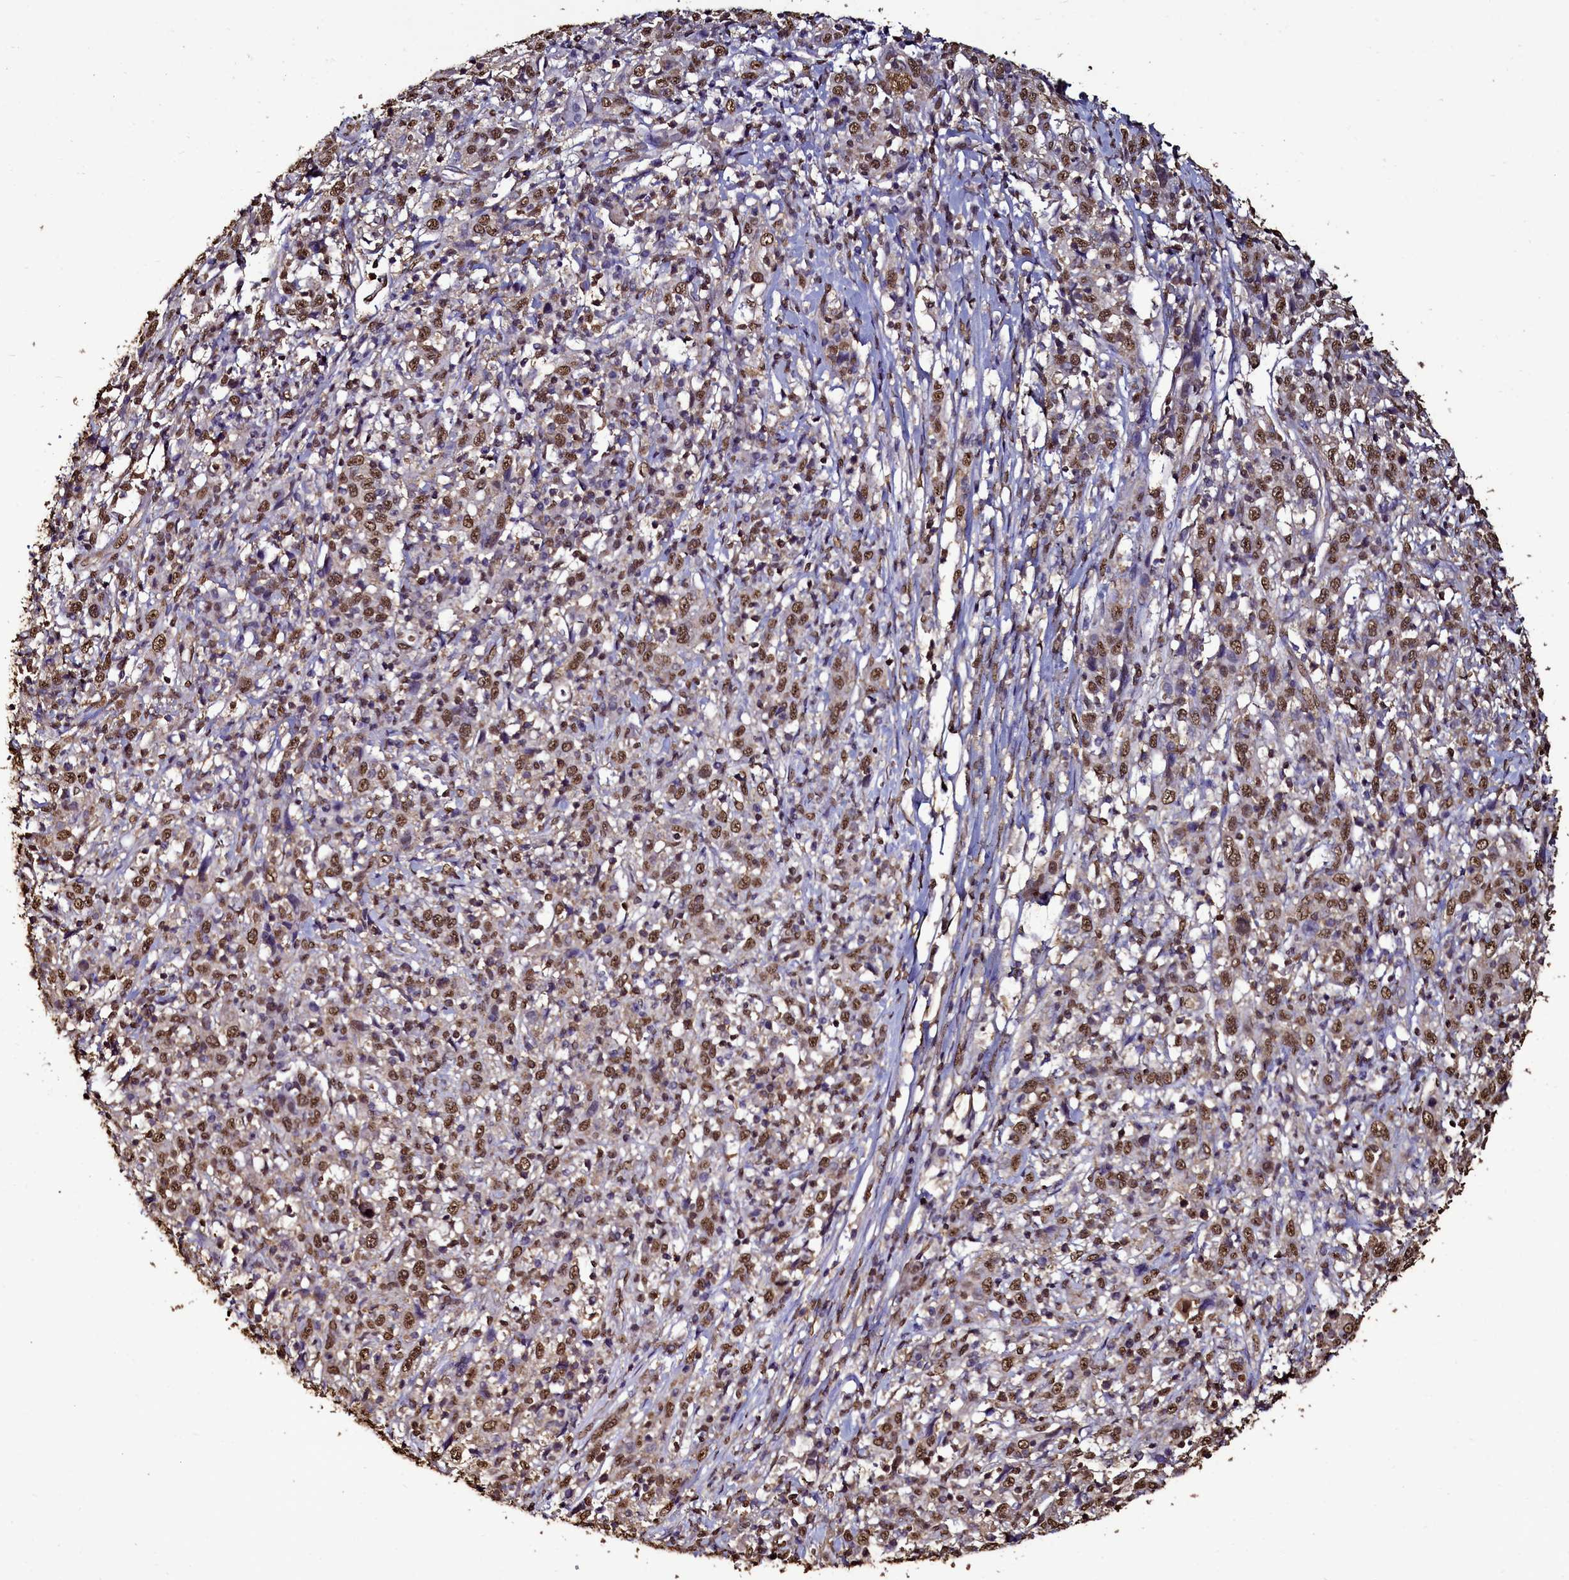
{"staining": {"intensity": "moderate", "quantity": ">75%", "location": "nuclear"}, "tissue": "cervical cancer", "cell_type": "Tumor cells", "image_type": "cancer", "snomed": [{"axis": "morphology", "description": "Squamous cell carcinoma, NOS"}, {"axis": "topography", "description": "Cervix"}], "caption": "This image shows cervical cancer (squamous cell carcinoma) stained with IHC to label a protein in brown. The nuclear of tumor cells show moderate positivity for the protein. Nuclei are counter-stained blue.", "gene": "TRIP6", "patient": {"sex": "female", "age": 46}}